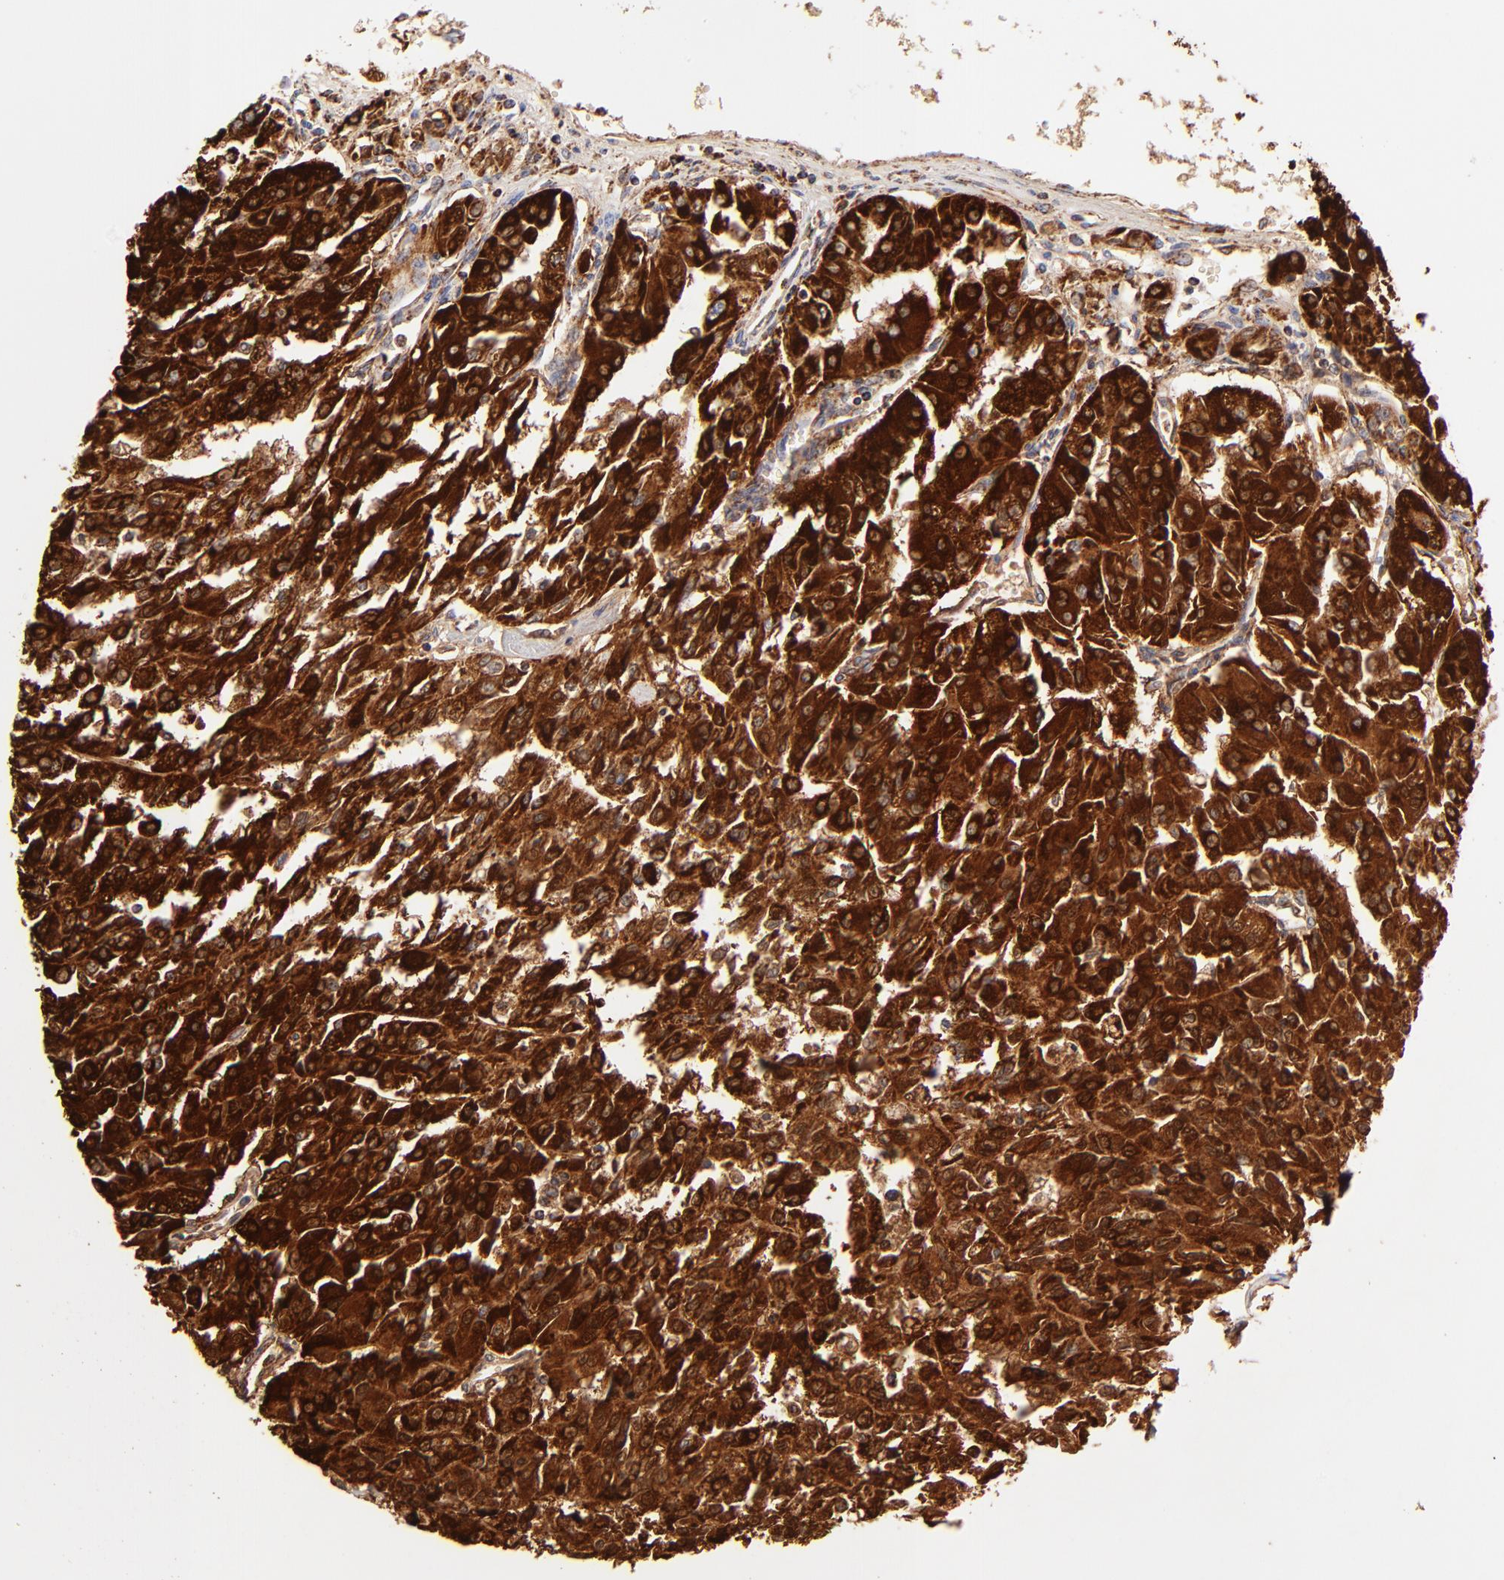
{"staining": {"intensity": "strong", "quantity": ">75%", "location": "cytoplasmic/membranous"}, "tissue": "renal cancer", "cell_type": "Tumor cells", "image_type": "cancer", "snomed": [{"axis": "morphology", "description": "Adenocarcinoma, NOS"}, {"axis": "topography", "description": "Kidney"}], "caption": "Human adenocarcinoma (renal) stained for a protein (brown) demonstrates strong cytoplasmic/membranous positive positivity in about >75% of tumor cells.", "gene": "ECH1", "patient": {"sex": "male", "age": 78}}